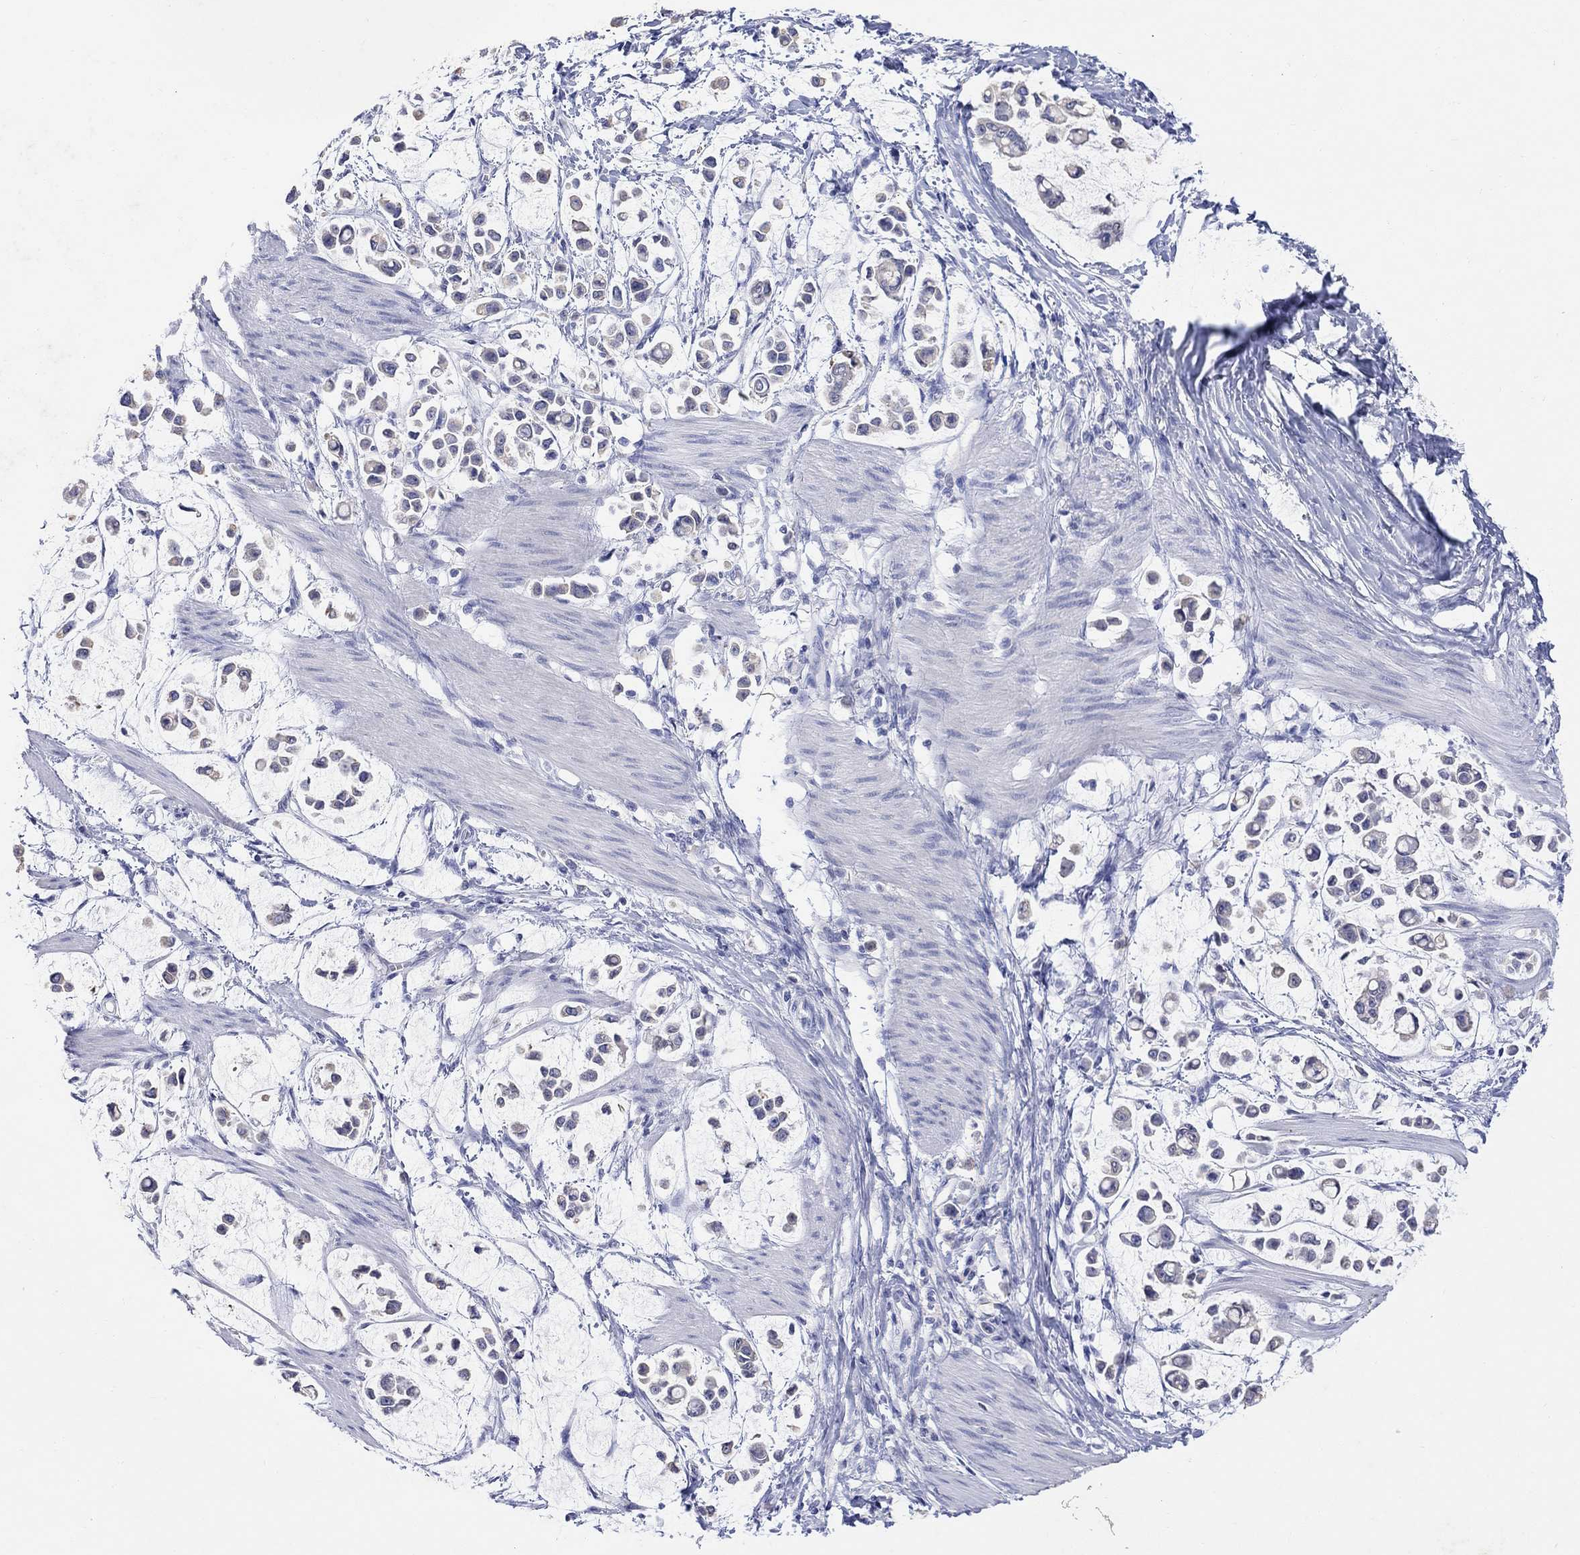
{"staining": {"intensity": "negative", "quantity": "none", "location": "none"}, "tissue": "stomach cancer", "cell_type": "Tumor cells", "image_type": "cancer", "snomed": [{"axis": "morphology", "description": "Adenocarcinoma, NOS"}, {"axis": "topography", "description": "Stomach"}], "caption": "Stomach cancer (adenocarcinoma) was stained to show a protein in brown. There is no significant positivity in tumor cells. (DAB (3,3'-diaminobenzidine) immunohistochemistry visualized using brightfield microscopy, high magnification).", "gene": "TYR", "patient": {"sex": "male", "age": 82}}